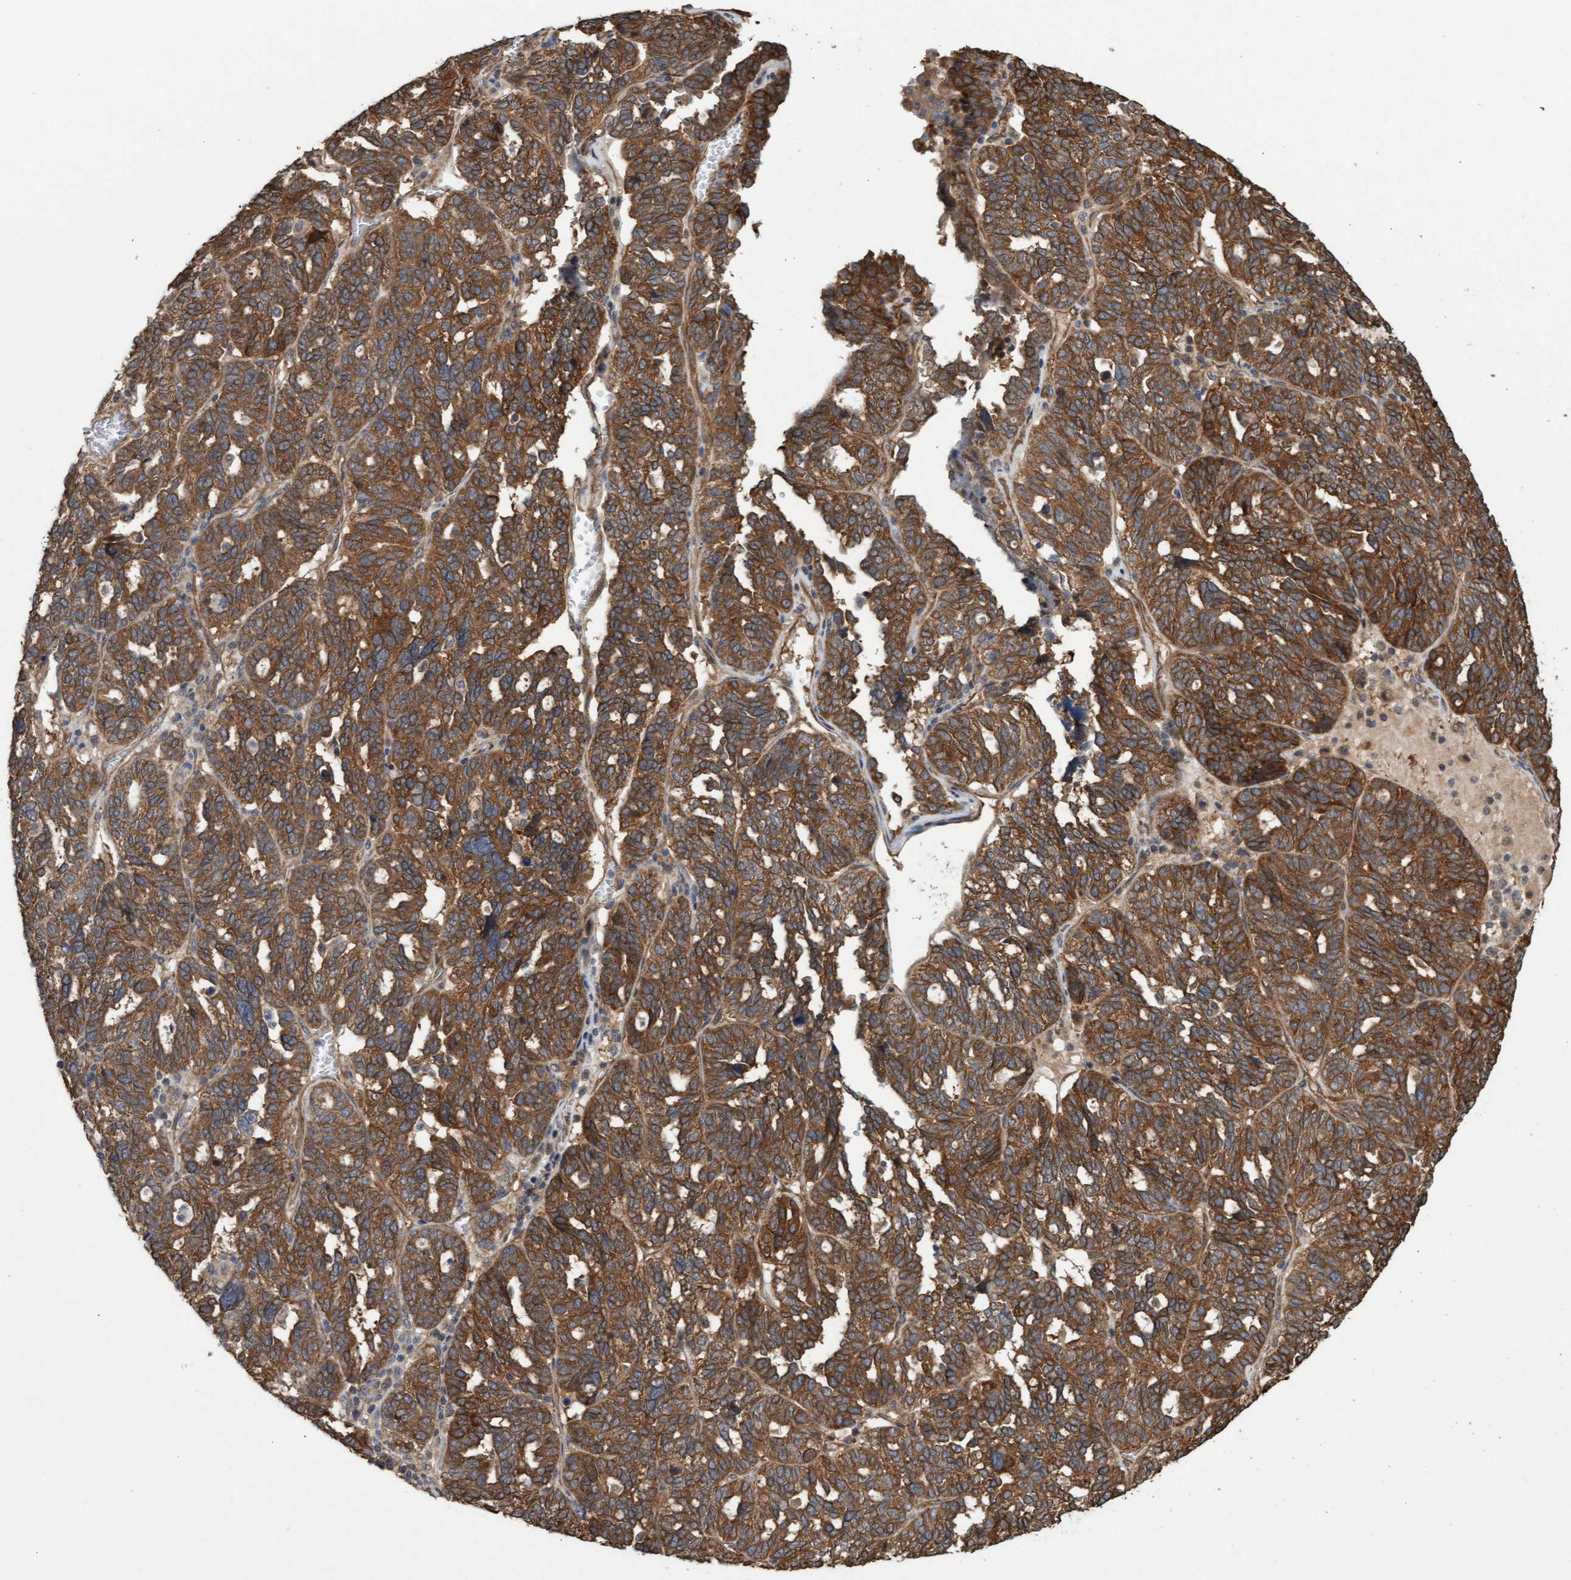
{"staining": {"intensity": "strong", "quantity": ">75%", "location": "cytoplasmic/membranous"}, "tissue": "ovarian cancer", "cell_type": "Tumor cells", "image_type": "cancer", "snomed": [{"axis": "morphology", "description": "Cystadenocarcinoma, serous, NOS"}, {"axis": "topography", "description": "Ovary"}], "caption": "A brown stain shows strong cytoplasmic/membranous expression of a protein in ovarian cancer tumor cells.", "gene": "CDC42EP4", "patient": {"sex": "female", "age": 59}}